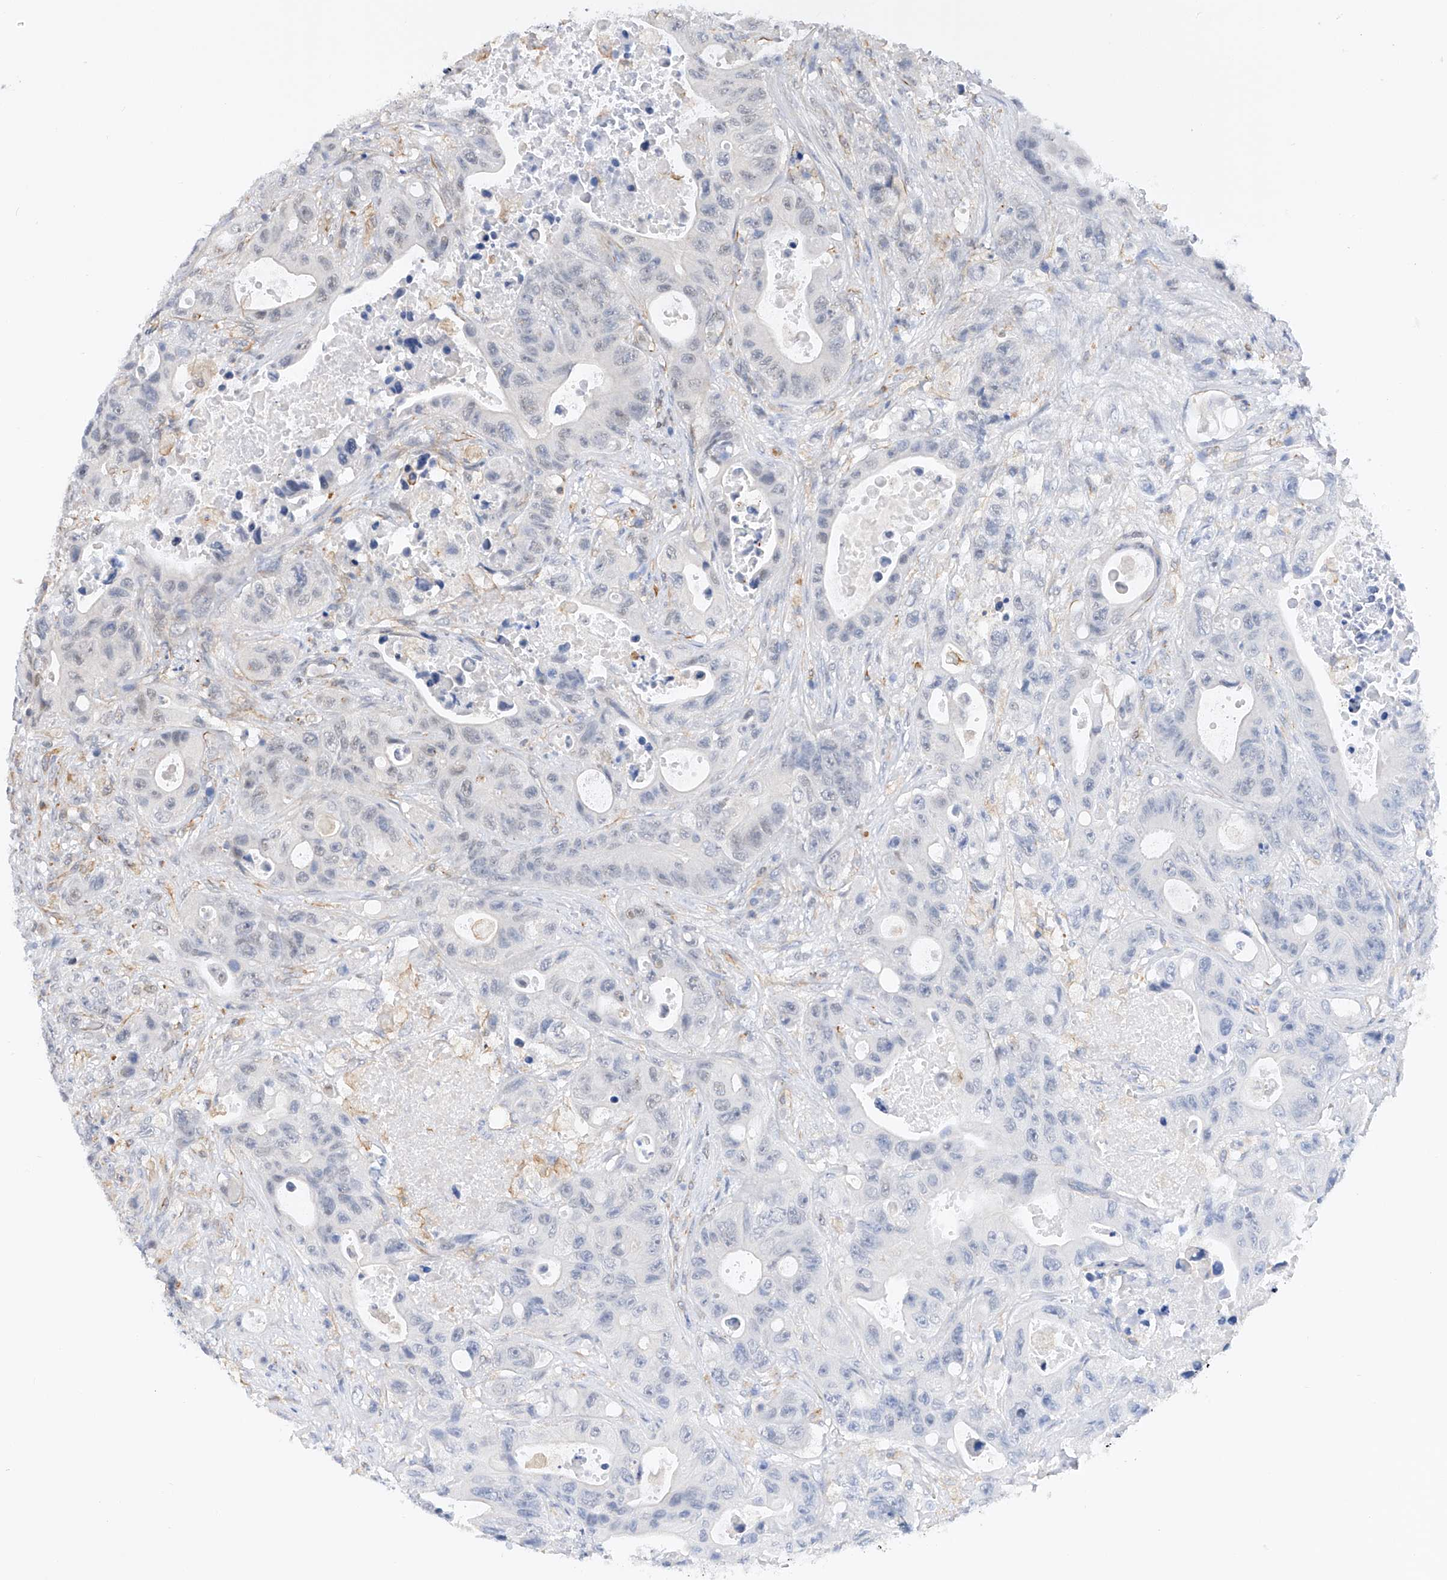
{"staining": {"intensity": "negative", "quantity": "none", "location": "none"}, "tissue": "colorectal cancer", "cell_type": "Tumor cells", "image_type": "cancer", "snomed": [{"axis": "morphology", "description": "Adenocarcinoma, NOS"}, {"axis": "topography", "description": "Colon"}], "caption": "IHC of human colorectal cancer exhibits no expression in tumor cells.", "gene": "AMD1", "patient": {"sex": "female", "age": 46}}